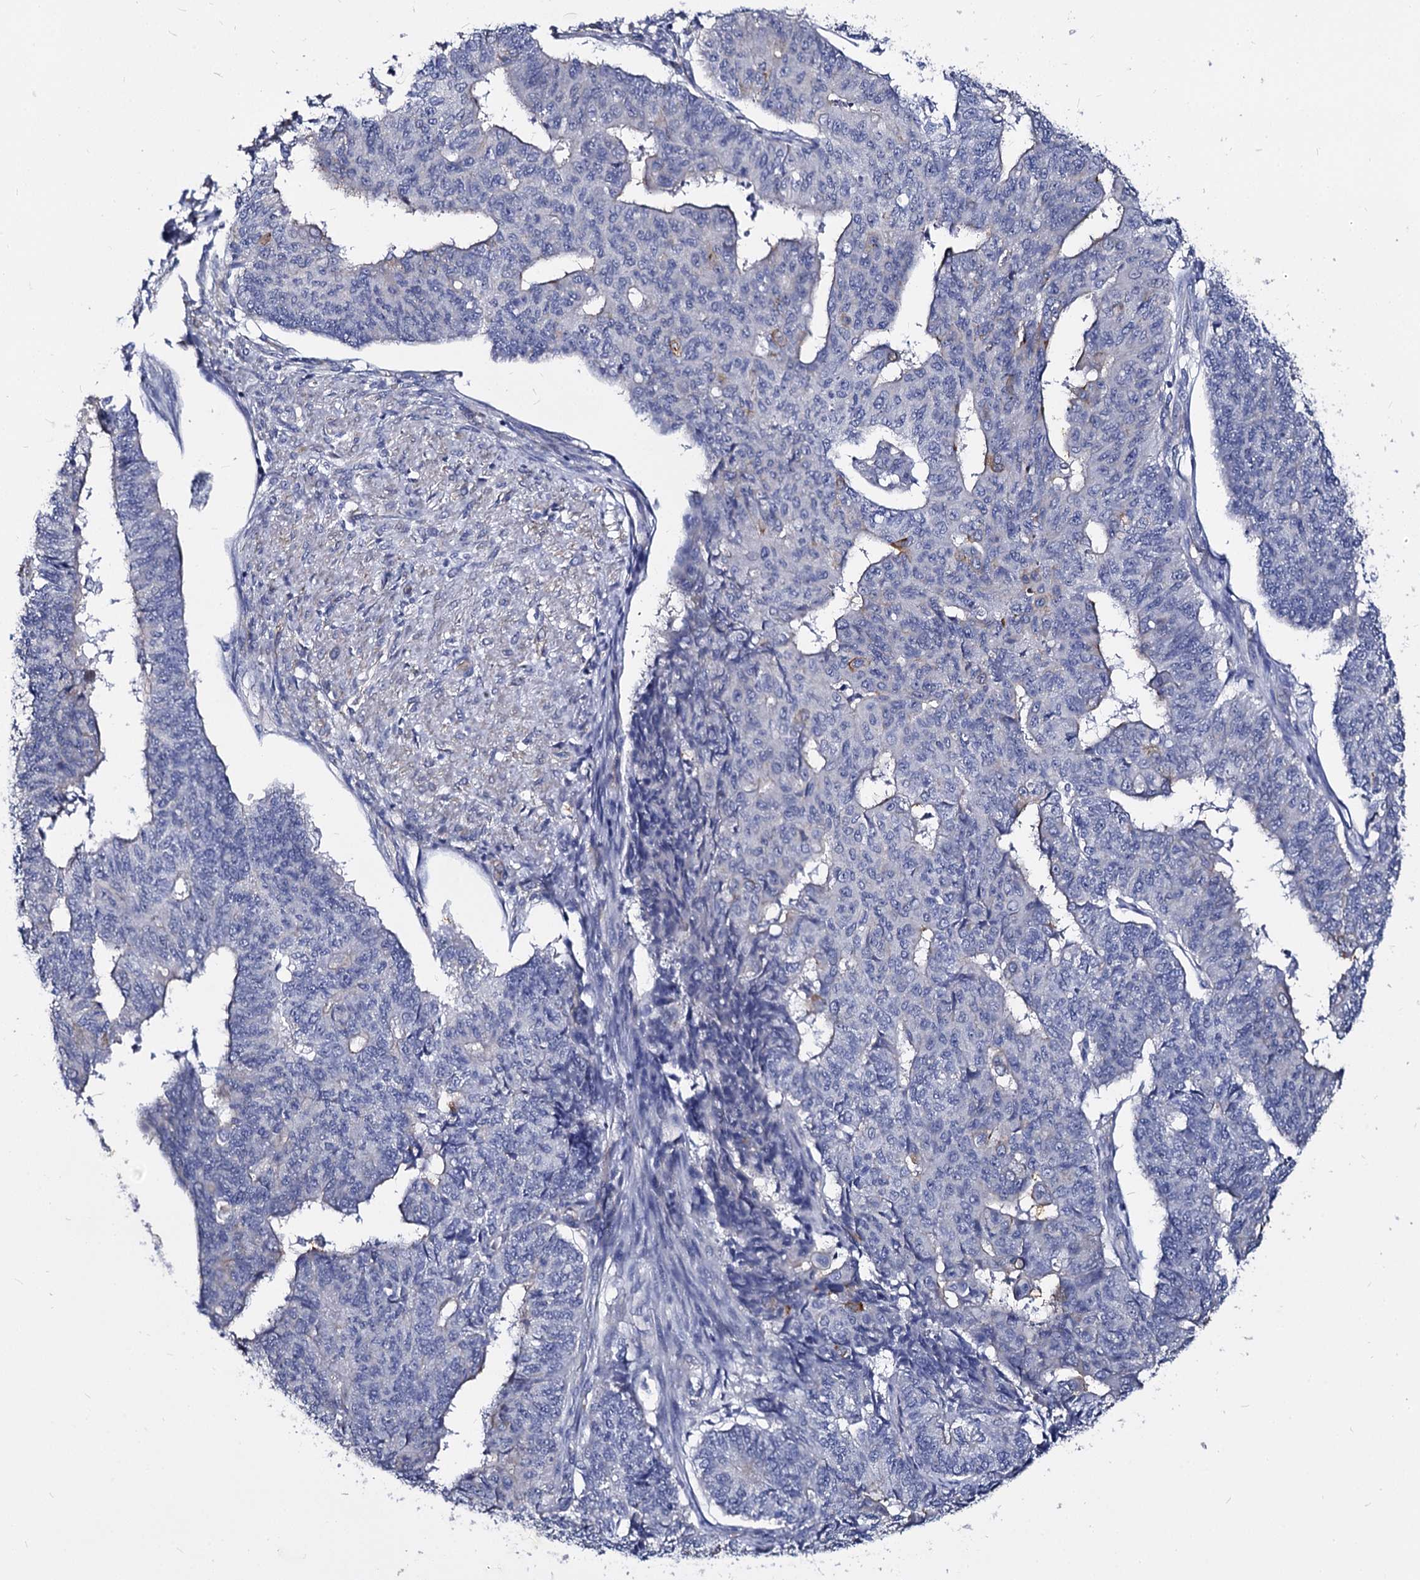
{"staining": {"intensity": "negative", "quantity": "none", "location": "none"}, "tissue": "endometrial cancer", "cell_type": "Tumor cells", "image_type": "cancer", "snomed": [{"axis": "morphology", "description": "Adenocarcinoma, NOS"}, {"axis": "topography", "description": "Endometrium"}], "caption": "This is an immunohistochemistry (IHC) micrograph of human endometrial cancer (adenocarcinoma). There is no positivity in tumor cells.", "gene": "CBFB", "patient": {"sex": "female", "age": 32}}